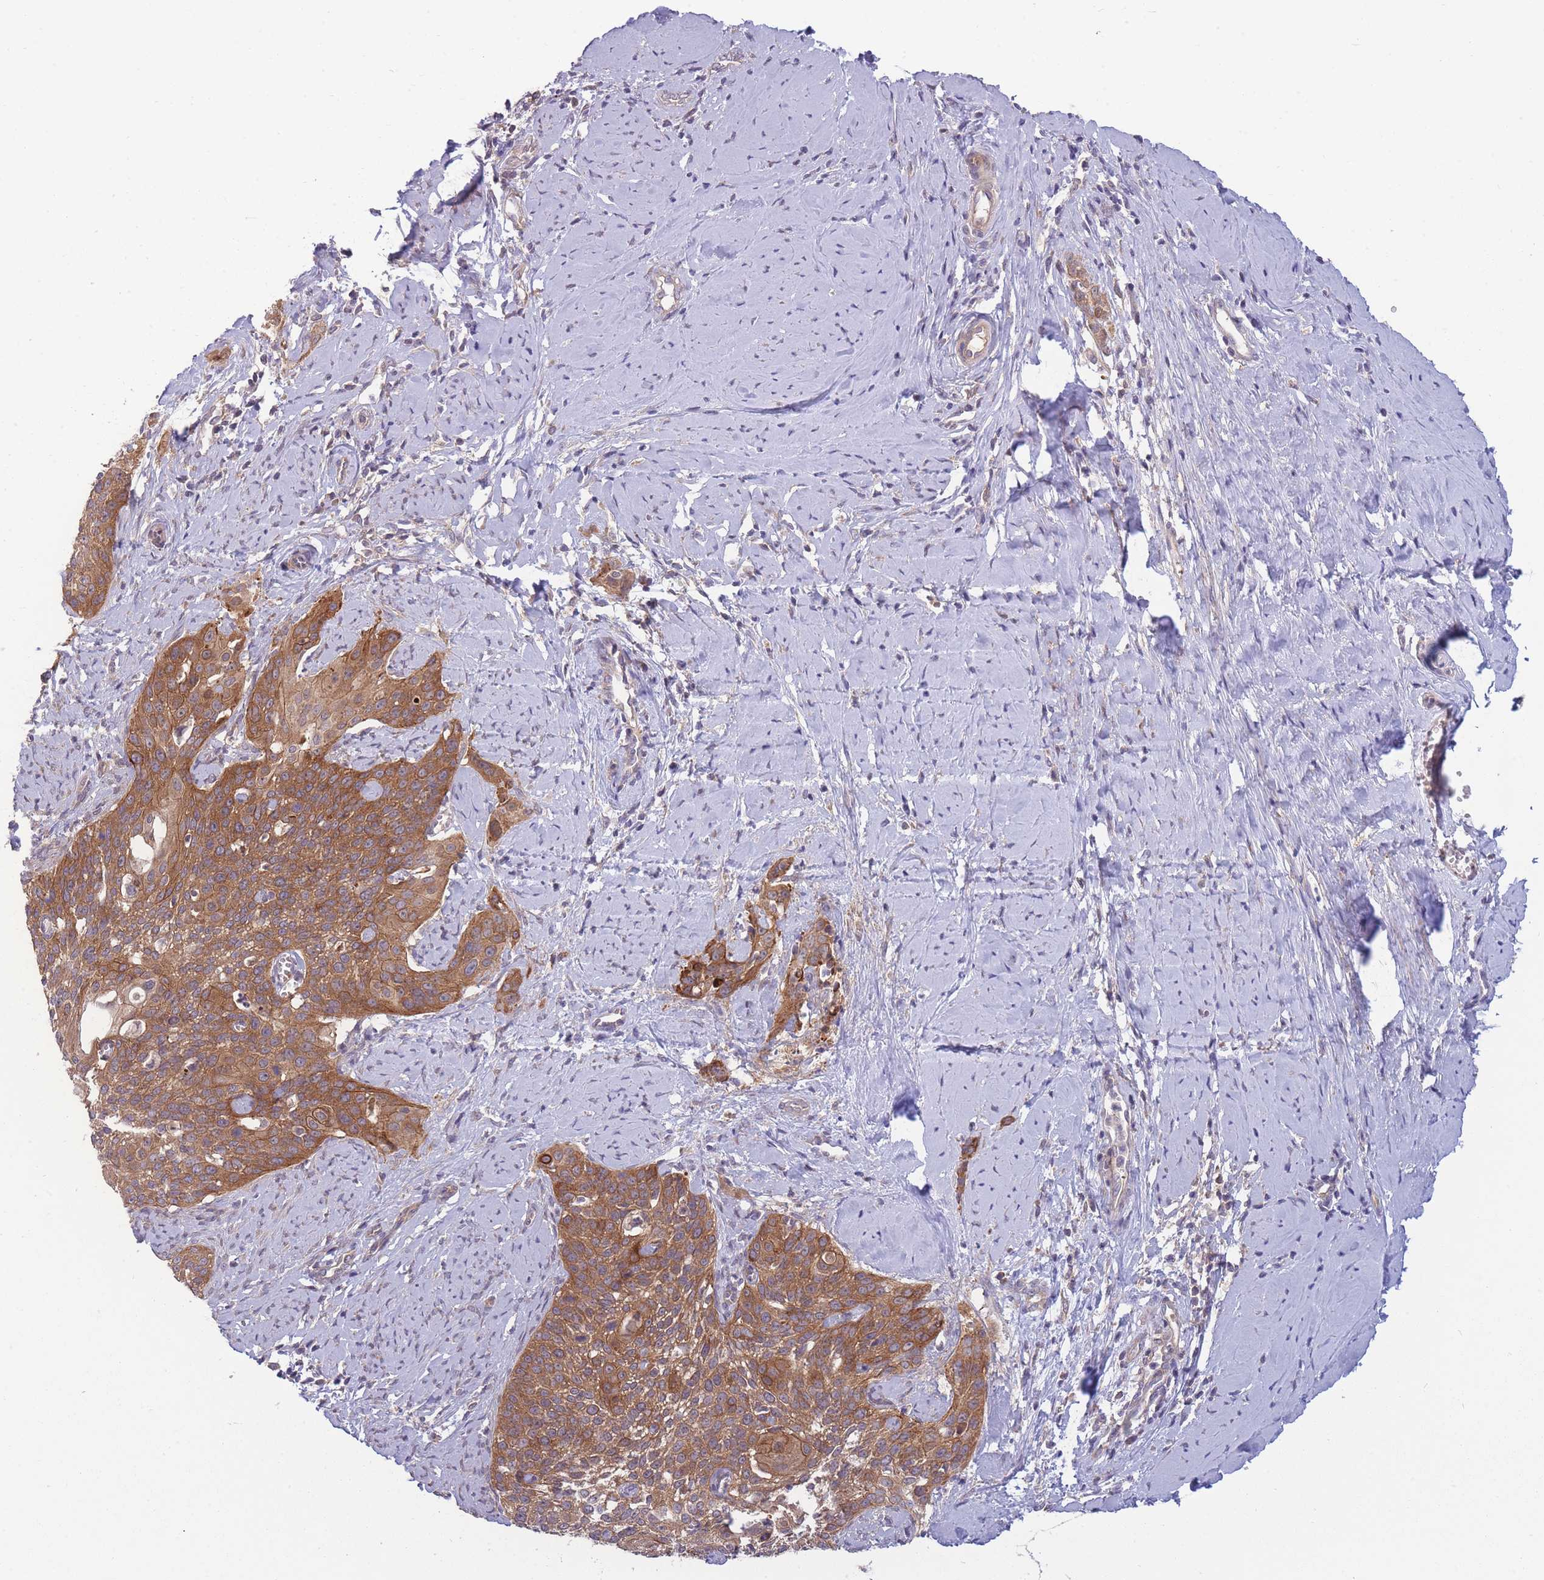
{"staining": {"intensity": "moderate", "quantity": ">75%", "location": "cytoplasmic/membranous"}, "tissue": "cervical cancer", "cell_type": "Tumor cells", "image_type": "cancer", "snomed": [{"axis": "morphology", "description": "Squamous cell carcinoma, NOS"}, {"axis": "topography", "description": "Cervix"}], "caption": "DAB immunohistochemical staining of human cervical squamous cell carcinoma shows moderate cytoplasmic/membranous protein expression in about >75% of tumor cells. (DAB = brown stain, brightfield microscopy at high magnification).", "gene": "PFDN6", "patient": {"sex": "female", "age": 44}}